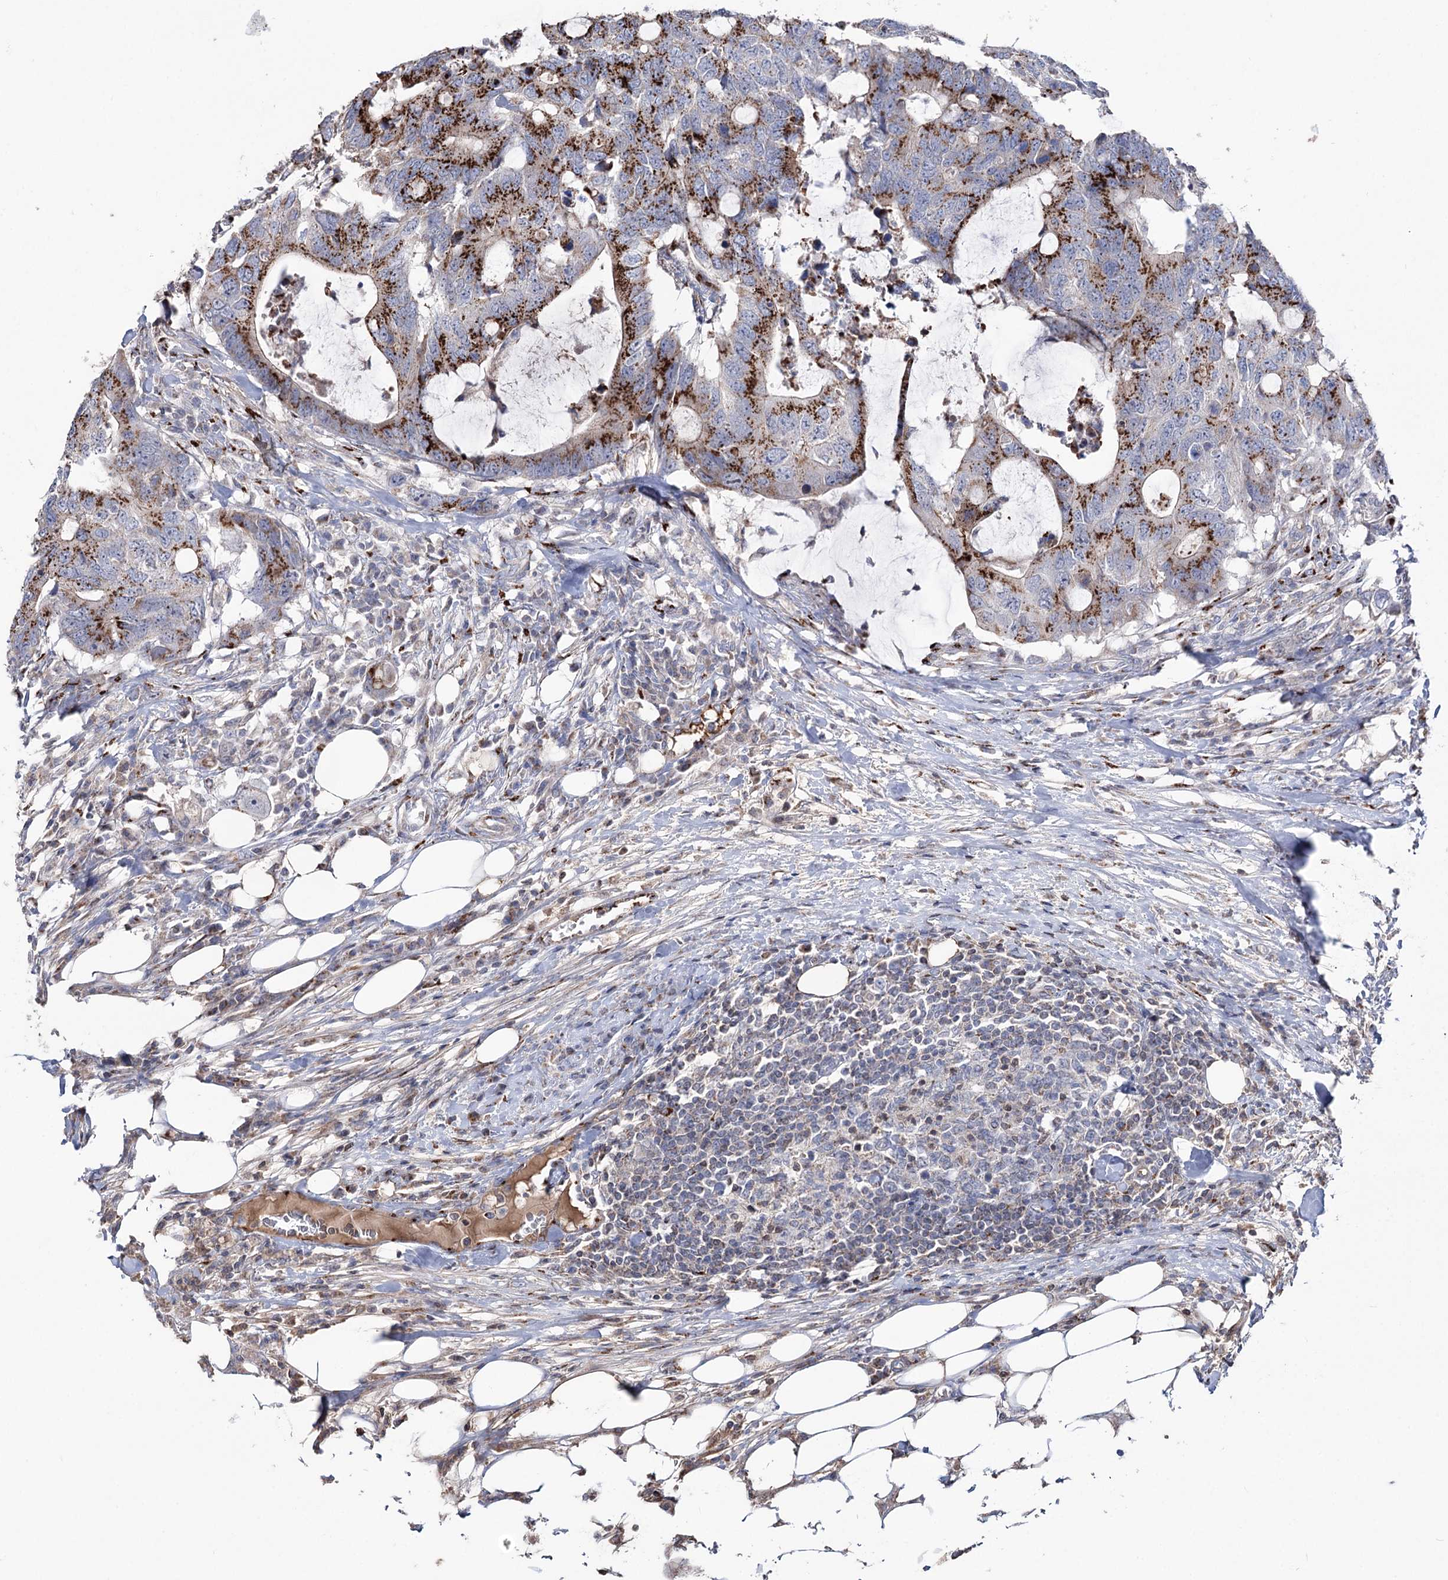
{"staining": {"intensity": "strong", "quantity": "25%-75%", "location": "cytoplasmic/membranous"}, "tissue": "colorectal cancer", "cell_type": "Tumor cells", "image_type": "cancer", "snomed": [{"axis": "morphology", "description": "Adenocarcinoma, NOS"}, {"axis": "topography", "description": "Colon"}], "caption": "IHC photomicrograph of colorectal adenocarcinoma stained for a protein (brown), which shows high levels of strong cytoplasmic/membranous positivity in about 25%-75% of tumor cells.", "gene": "ARHGAP20", "patient": {"sex": "male", "age": 71}}